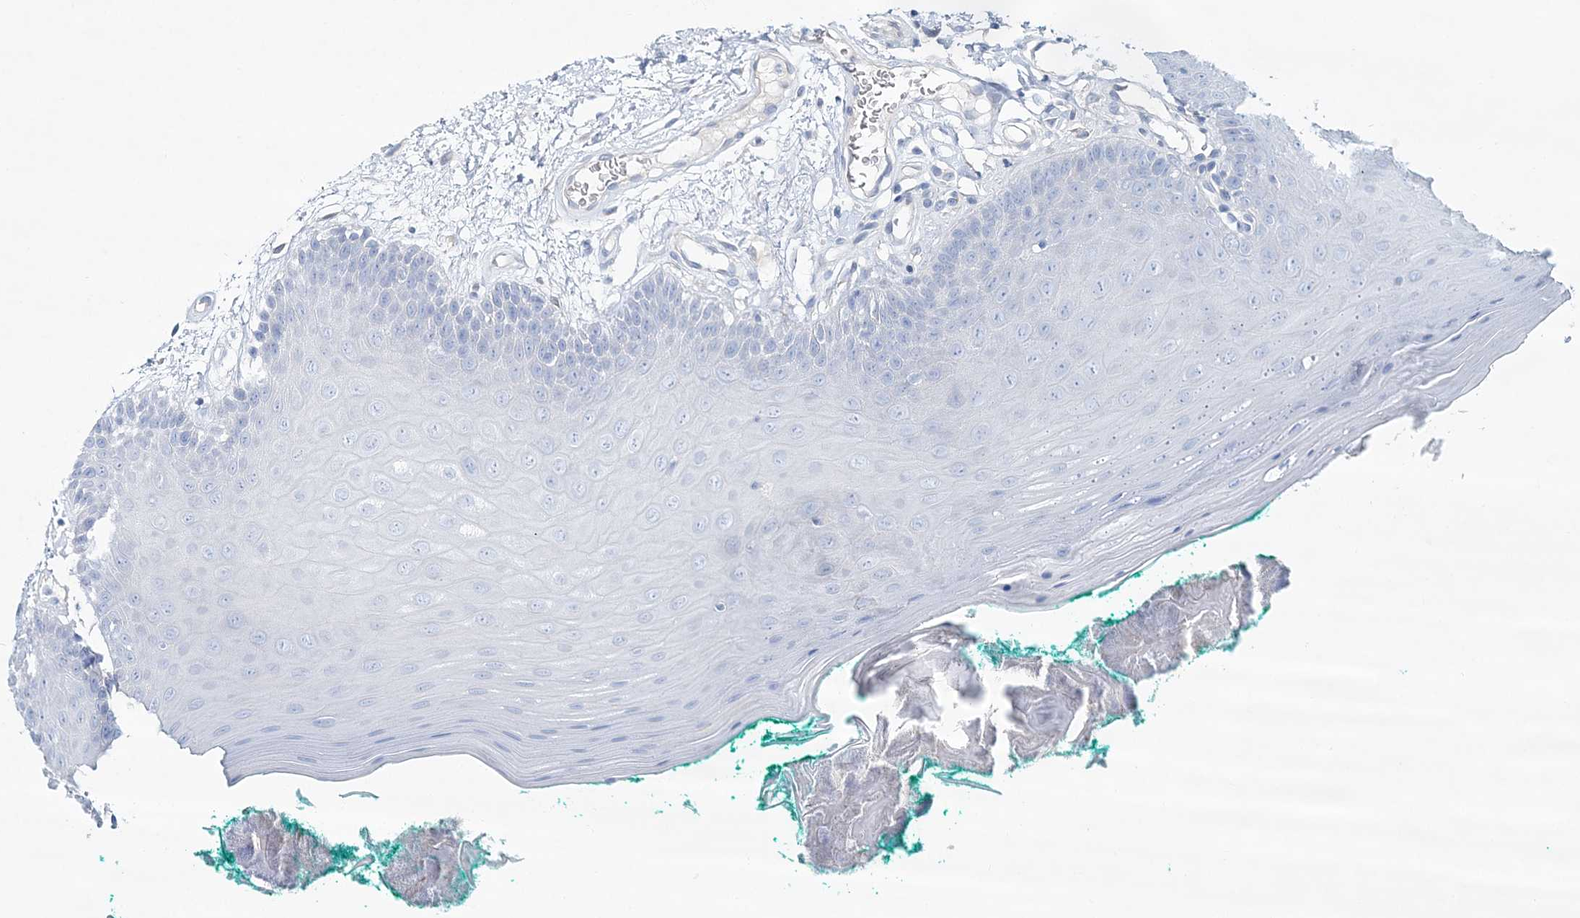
{"staining": {"intensity": "negative", "quantity": "none", "location": "none"}, "tissue": "oral mucosa", "cell_type": "Squamous epithelial cells", "image_type": "normal", "snomed": [{"axis": "morphology", "description": "Normal tissue, NOS"}, {"axis": "topography", "description": "Skeletal muscle"}, {"axis": "topography", "description": "Oral tissue"}], "caption": "Oral mucosa was stained to show a protein in brown. There is no significant expression in squamous epithelial cells.", "gene": "ADGRL1", "patient": {"sex": "male", "age": 58}}